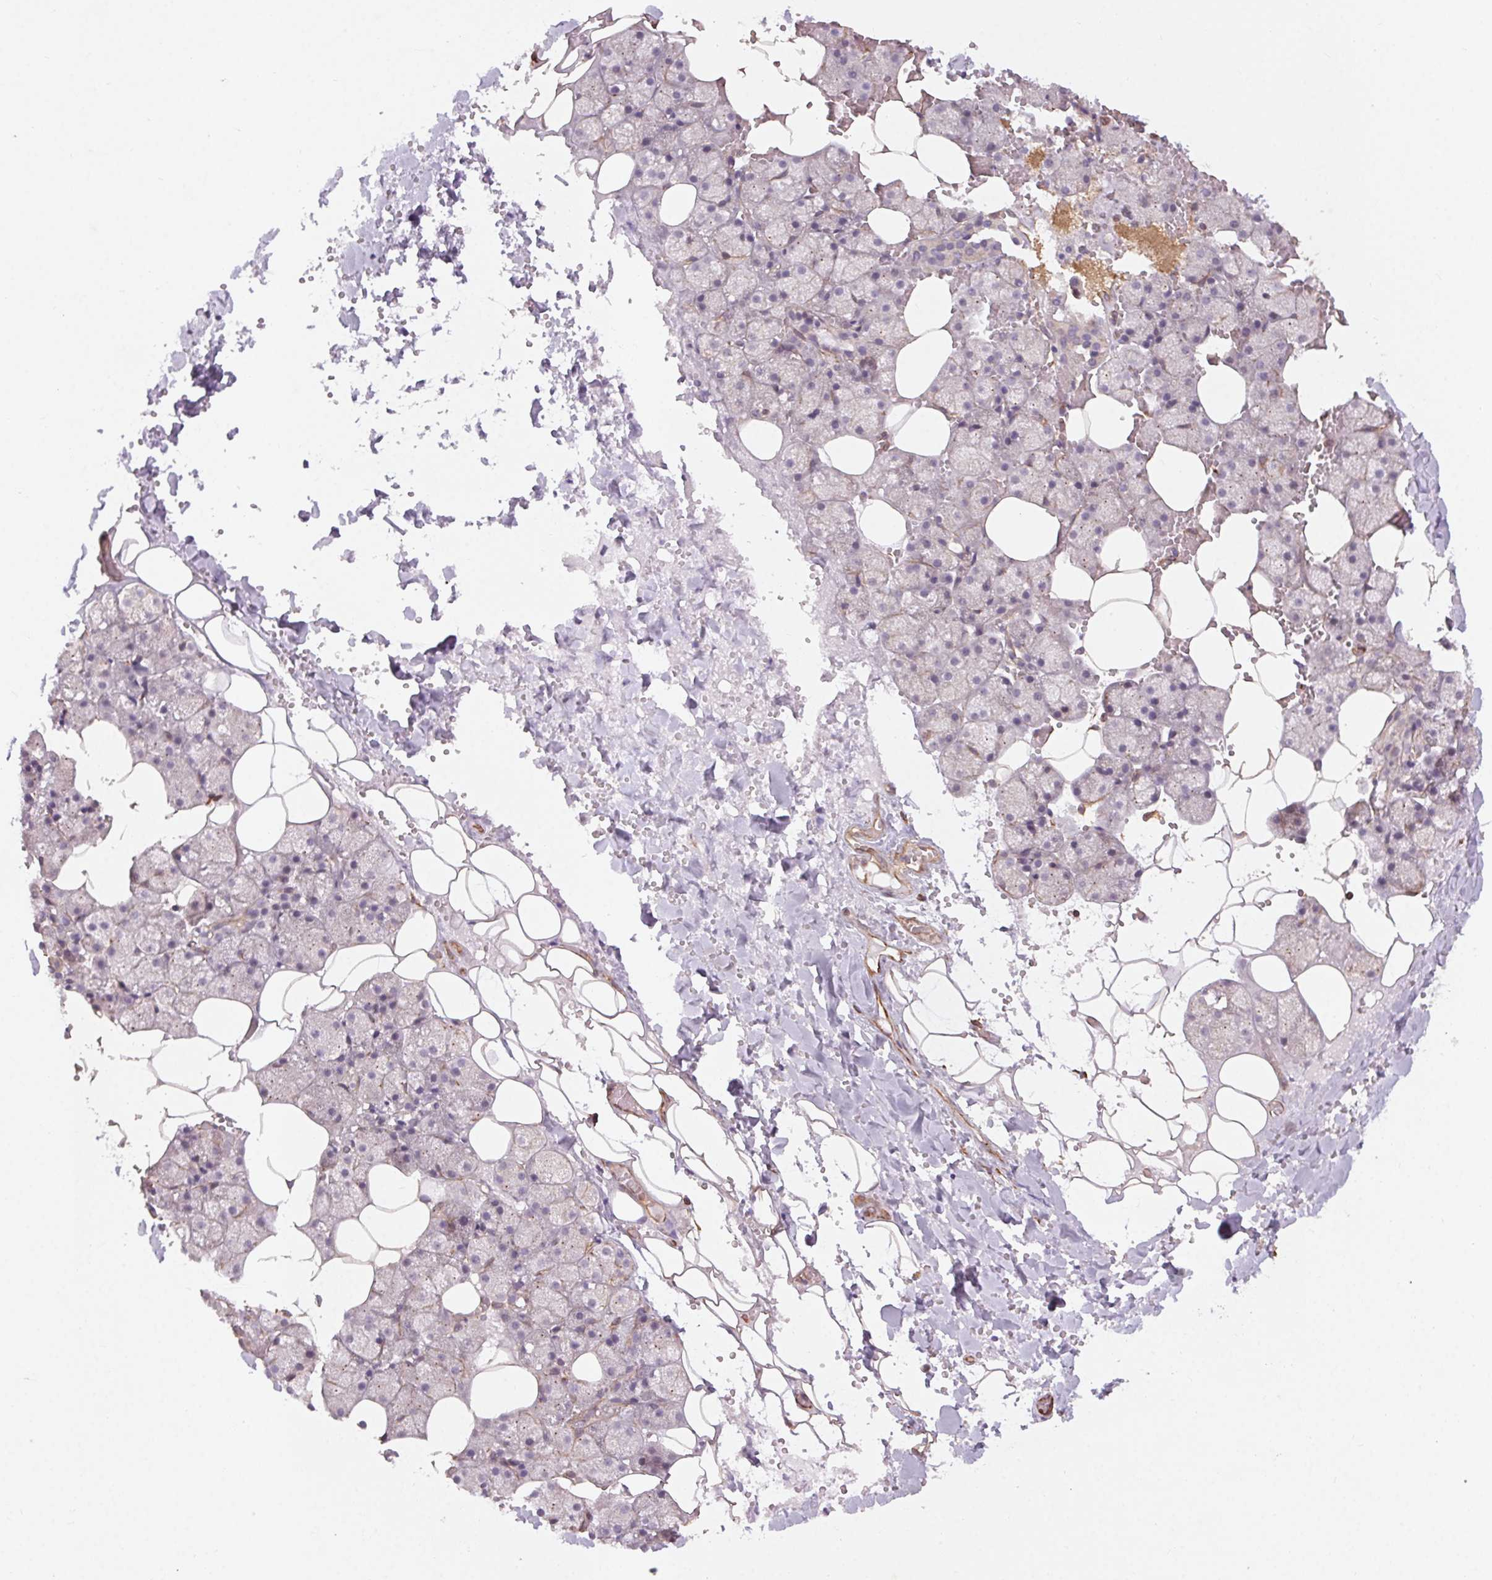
{"staining": {"intensity": "weak", "quantity": "<25%", "location": "cytoplasmic/membranous"}, "tissue": "salivary gland", "cell_type": "Glandular cells", "image_type": "normal", "snomed": [{"axis": "morphology", "description": "Normal tissue, NOS"}, {"axis": "topography", "description": "Salivary gland"}], "caption": "The micrograph exhibits no staining of glandular cells in normal salivary gland.", "gene": "CCSER1", "patient": {"sex": "male", "age": 38}}